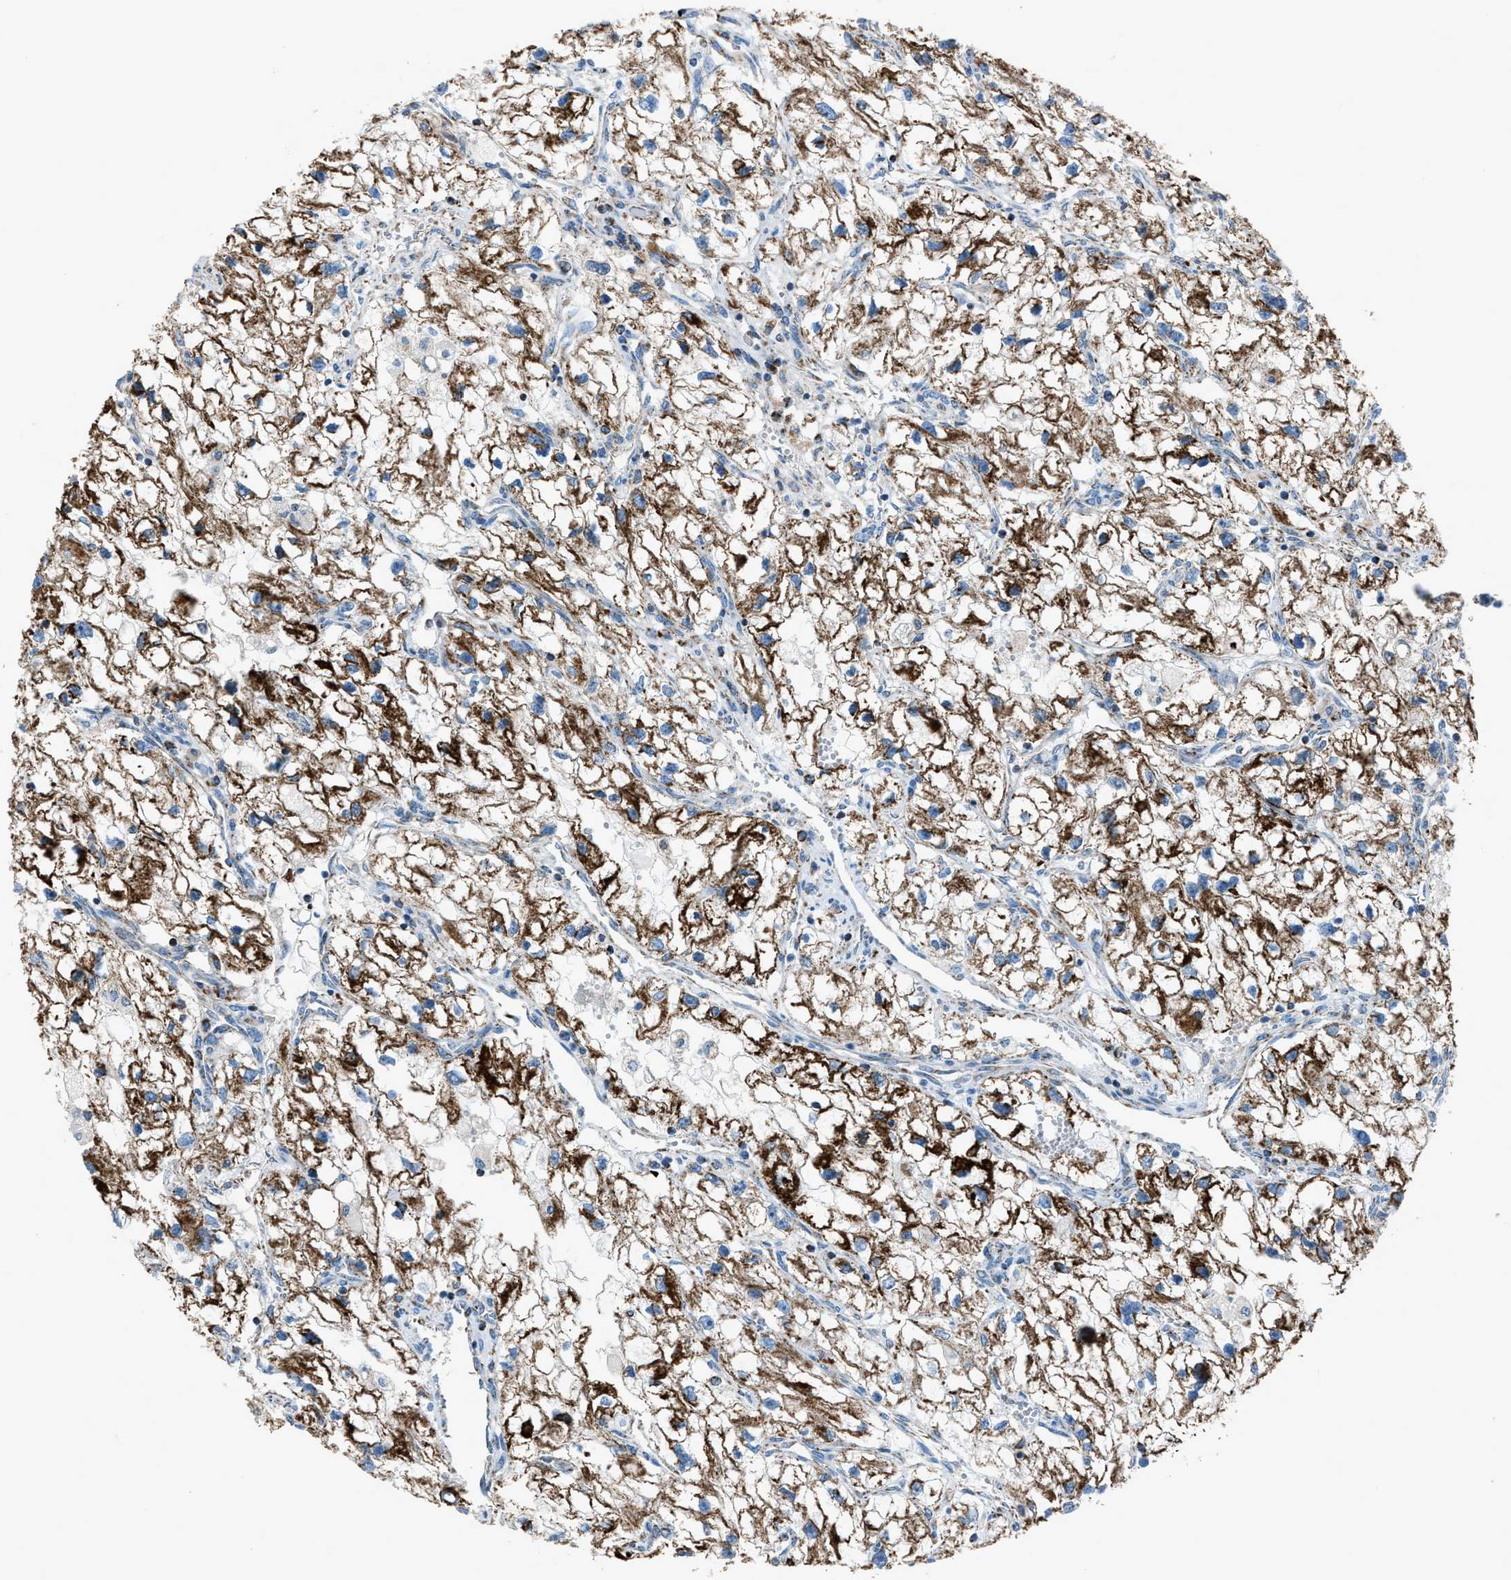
{"staining": {"intensity": "strong", "quantity": ">75%", "location": "cytoplasmic/membranous"}, "tissue": "renal cancer", "cell_type": "Tumor cells", "image_type": "cancer", "snomed": [{"axis": "morphology", "description": "Adenocarcinoma, NOS"}, {"axis": "topography", "description": "Kidney"}], "caption": "Renal cancer (adenocarcinoma) stained with a protein marker exhibits strong staining in tumor cells.", "gene": "MDH2", "patient": {"sex": "female", "age": 70}}